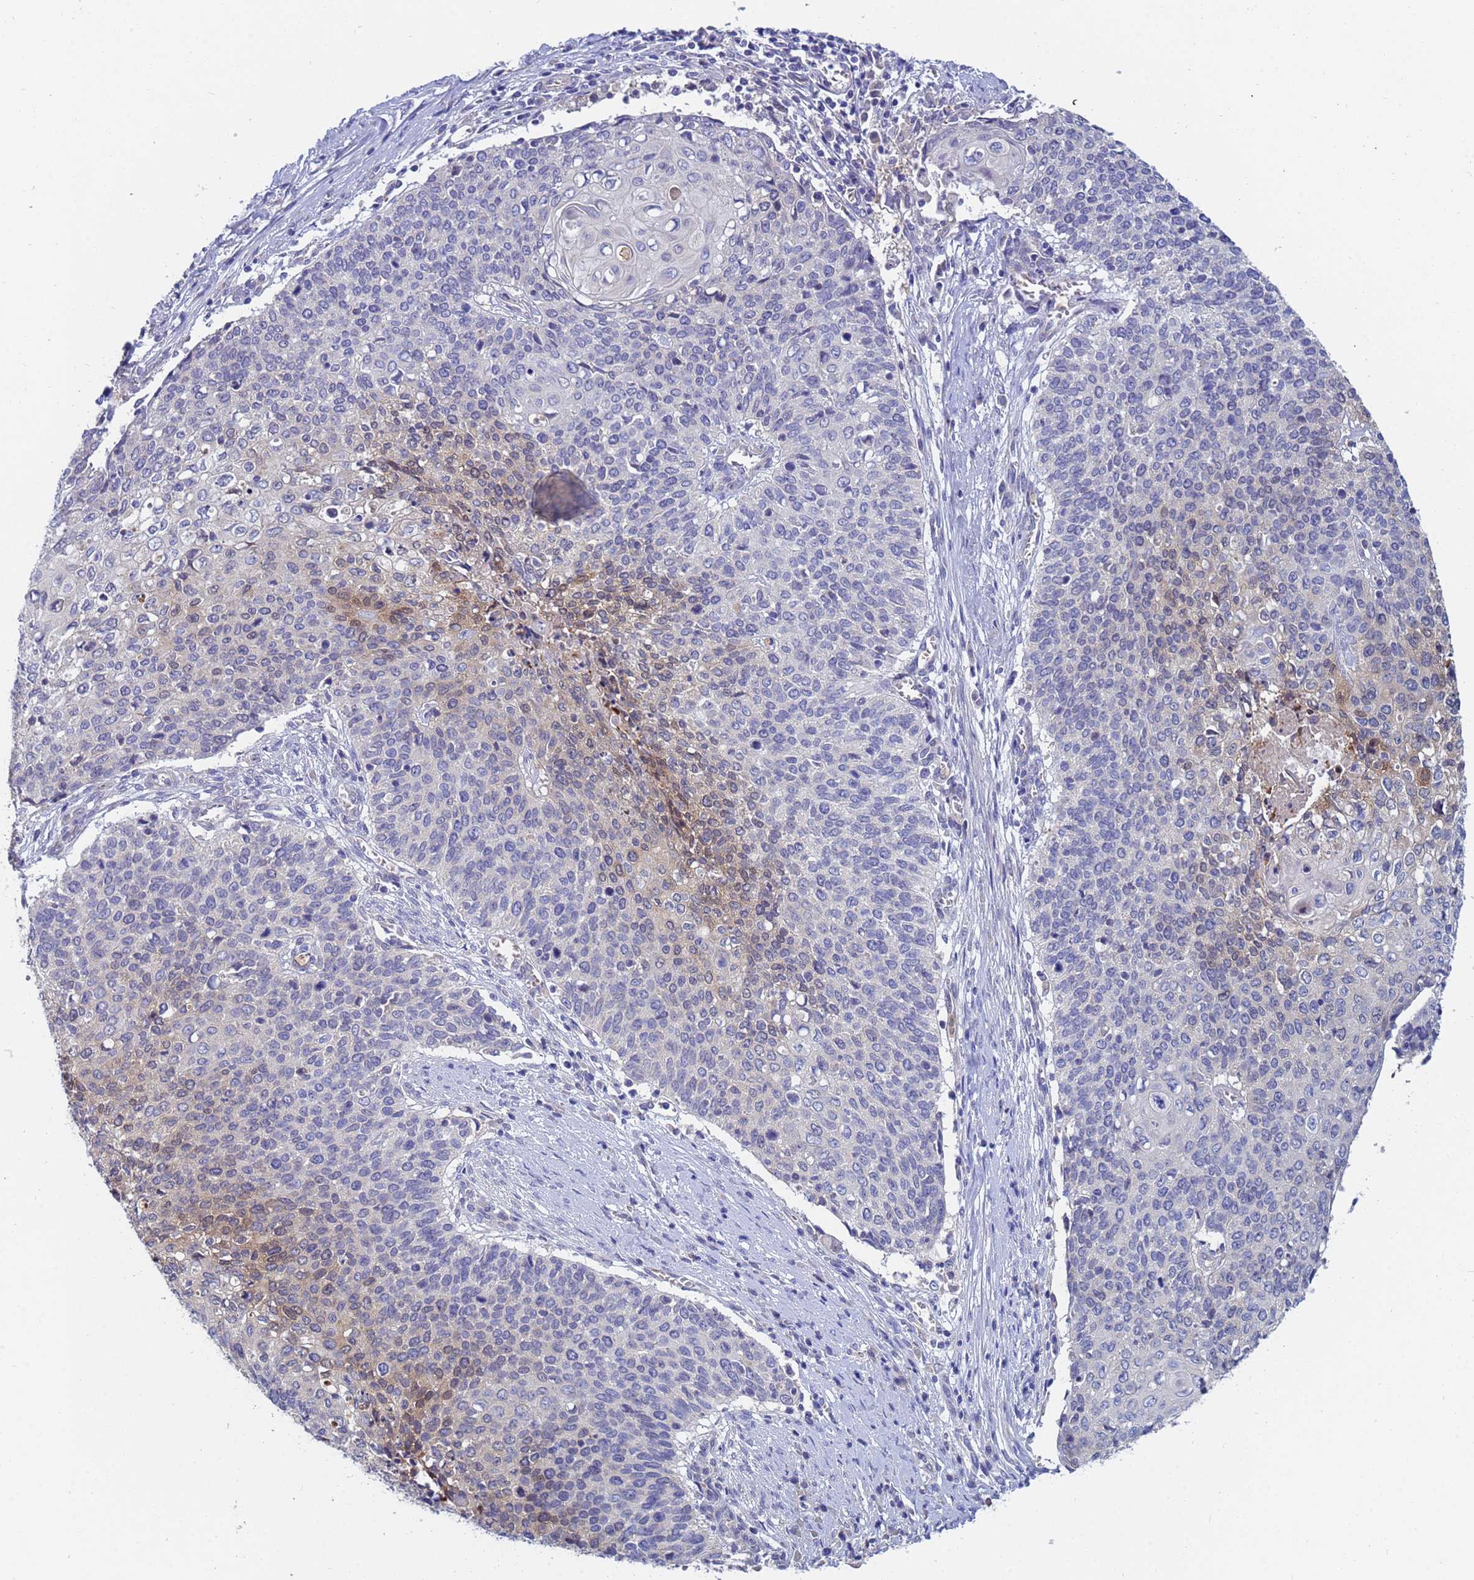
{"staining": {"intensity": "weak", "quantity": "<25%", "location": "cytoplasmic/membranous"}, "tissue": "cervical cancer", "cell_type": "Tumor cells", "image_type": "cancer", "snomed": [{"axis": "morphology", "description": "Squamous cell carcinoma, NOS"}, {"axis": "topography", "description": "Cervix"}], "caption": "Immunohistochemical staining of squamous cell carcinoma (cervical) displays no significant staining in tumor cells. The staining is performed using DAB (3,3'-diaminobenzidine) brown chromogen with nuclei counter-stained in using hematoxylin.", "gene": "TTLL11", "patient": {"sex": "female", "age": 39}}